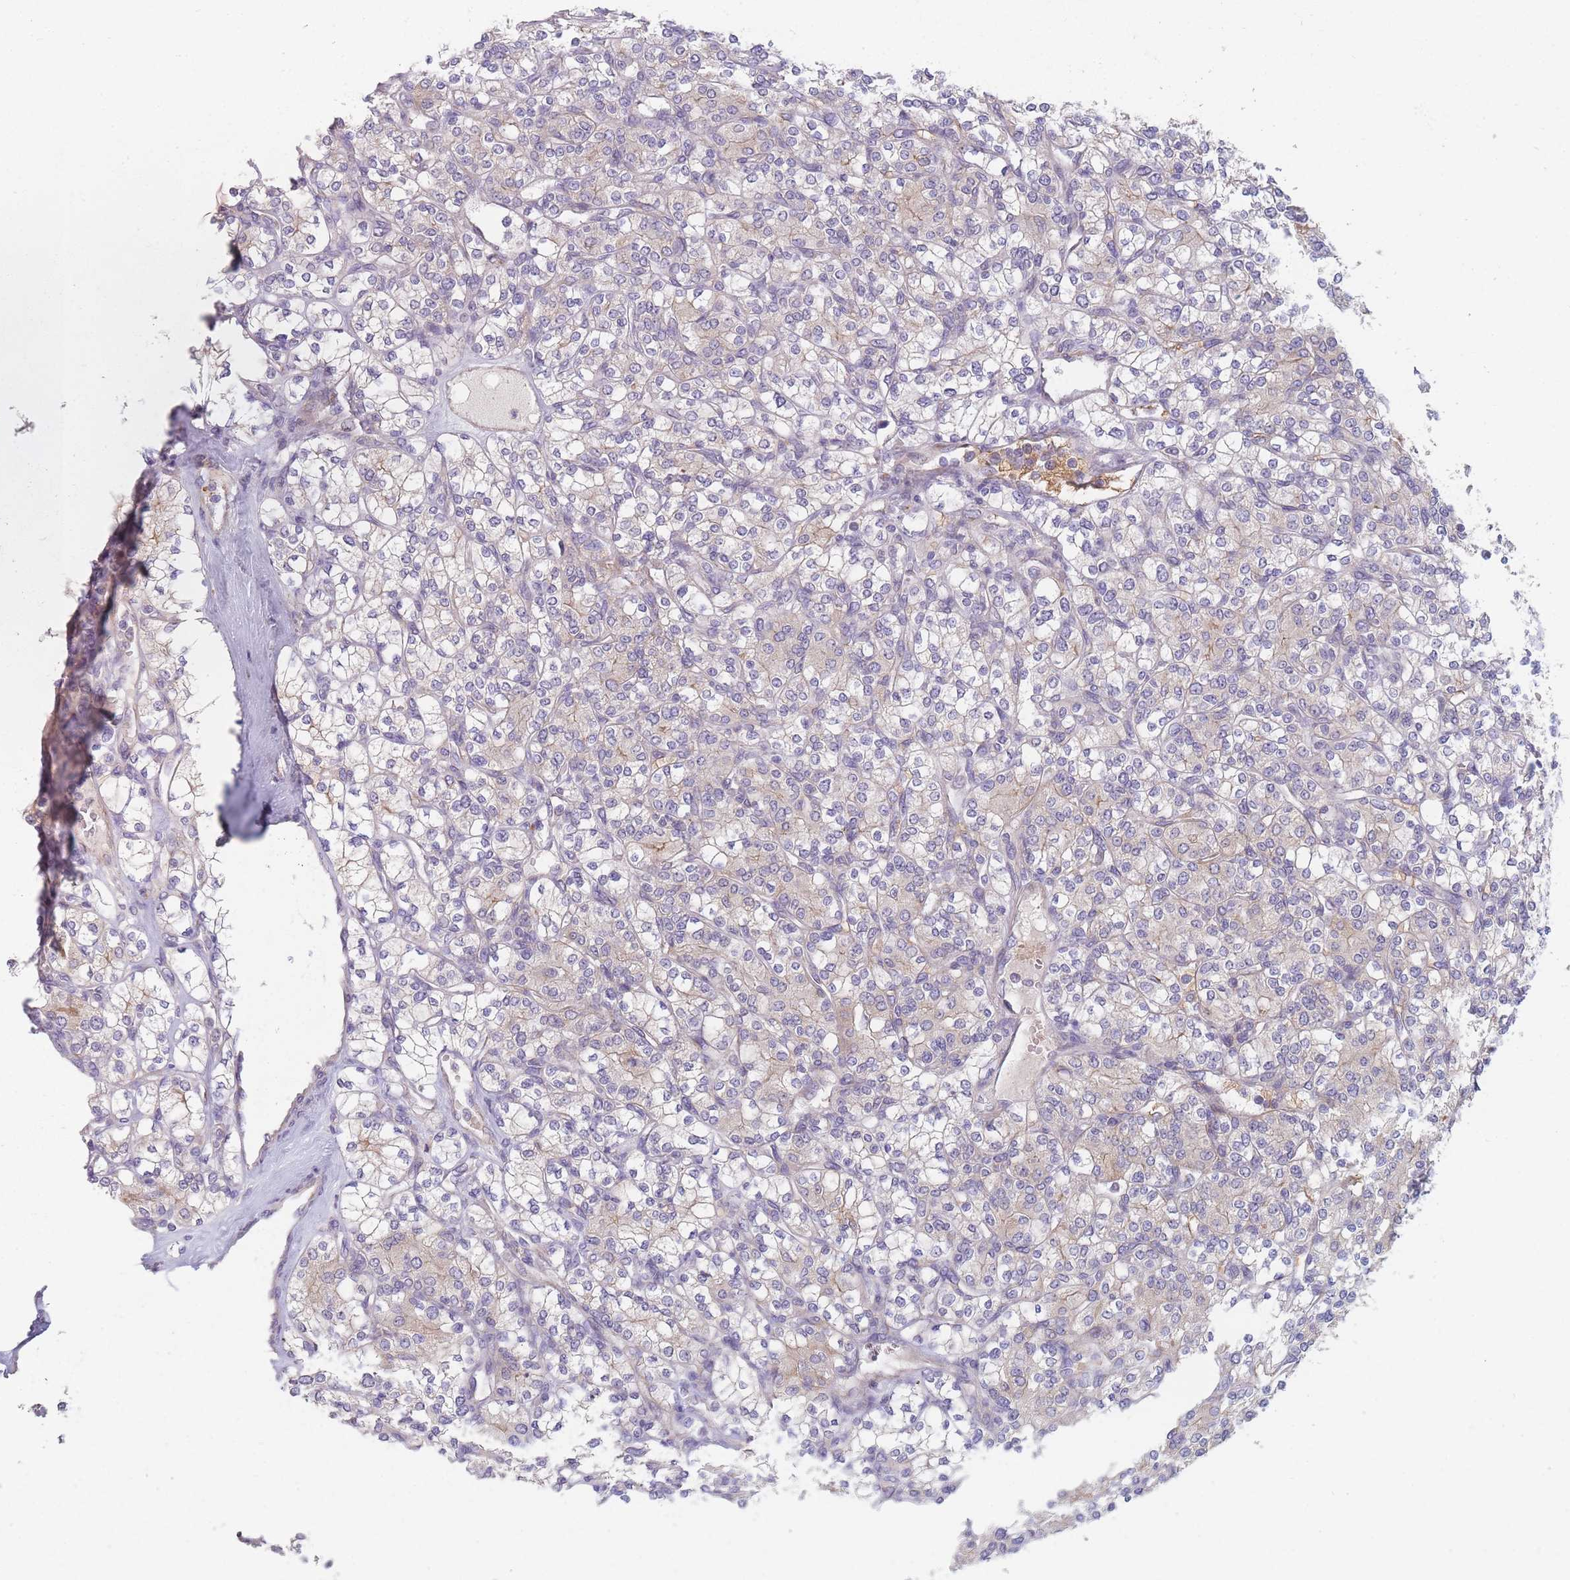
{"staining": {"intensity": "weak", "quantity": "<25%", "location": "cytoplasmic/membranous"}, "tissue": "renal cancer", "cell_type": "Tumor cells", "image_type": "cancer", "snomed": [{"axis": "morphology", "description": "Adenocarcinoma, NOS"}, {"axis": "topography", "description": "Kidney"}], "caption": "A micrograph of human adenocarcinoma (renal) is negative for staining in tumor cells.", "gene": "SMPD4", "patient": {"sex": "male", "age": 77}}